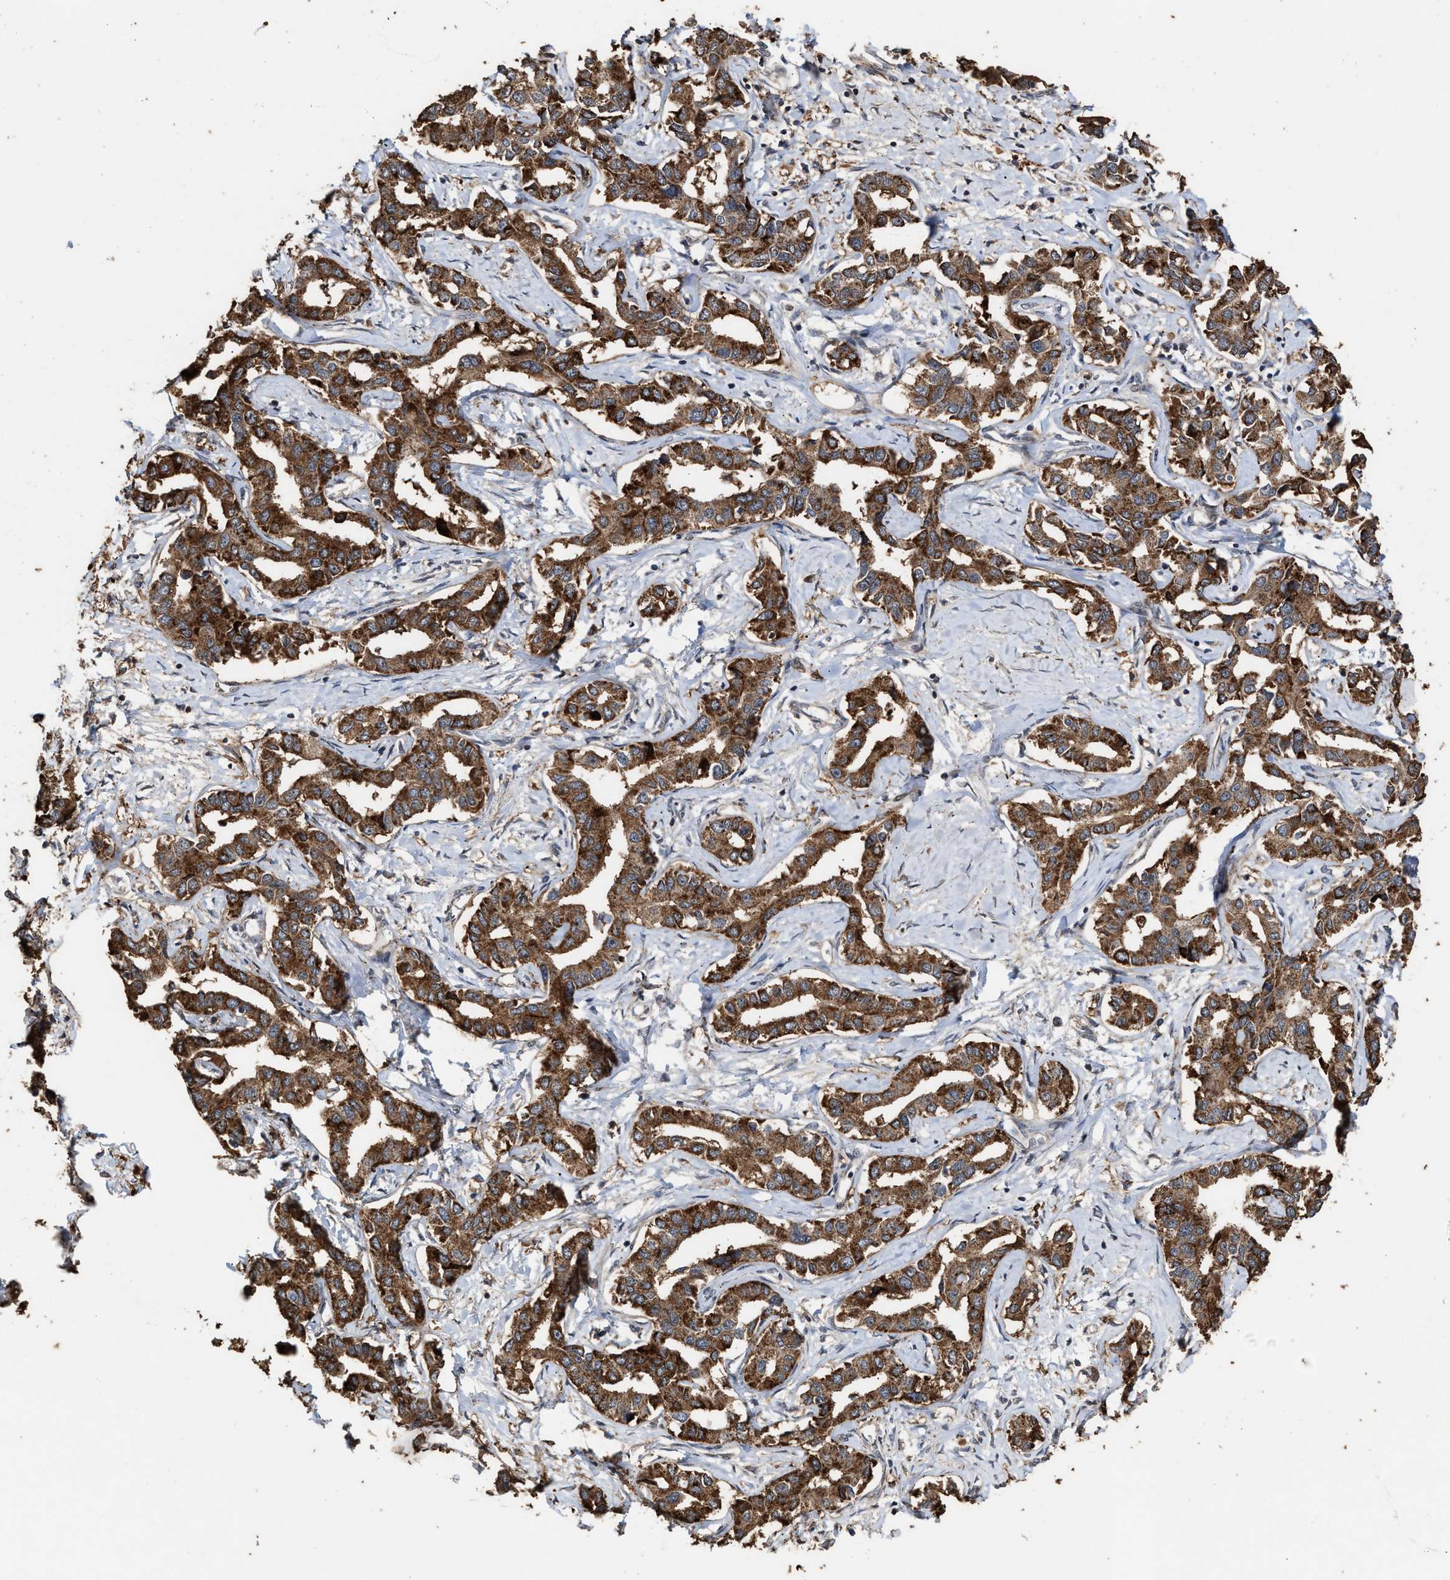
{"staining": {"intensity": "moderate", "quantity": ">75%", "location": "cytoplasmic/membranous"}, "tissue": "liver cancer", "cell_type": "Tumor cells", "image_type": "cancer", "snomed": [{"axis": "morphology", "description": "Cholangiocarcinoma"}, {"axis": "topography", "description": "Liver"}], "caption": "IHC histopathology image of neoplastic tissue: human liver cancer stained using IHC displays medium levels of moderate protein expression localized specifically in the cytoplasmic/membranous of tumor cells, appearing as a cytoplasmic/membranous brown color.", "gene": "ZNHIT6", "patient": {"sex": "male", "age": 59}}